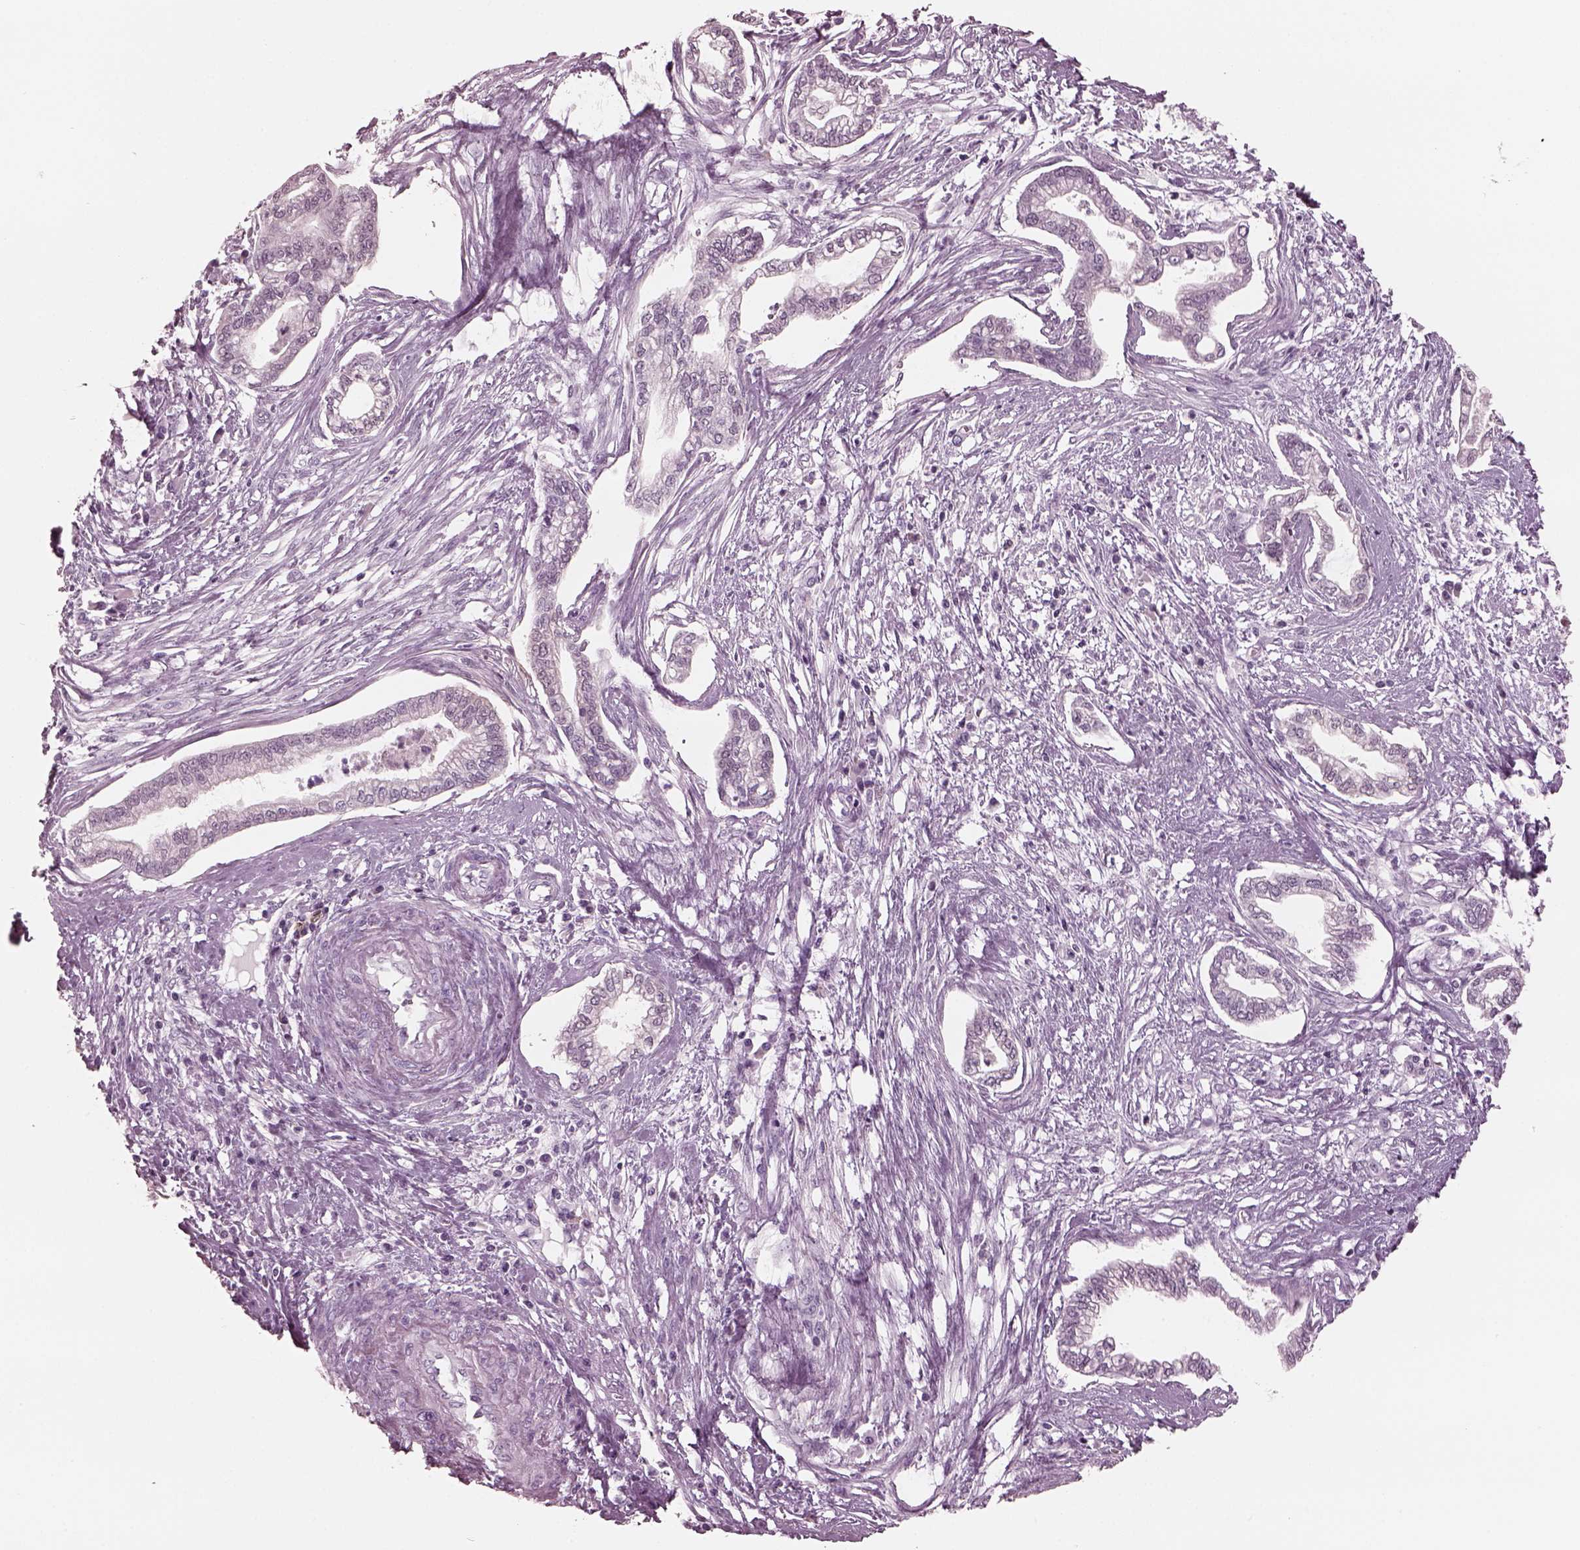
{"staining": {"intensity": "negative", "quantity": "none", "location": "none"}, "tissue": "cervical cancer", "cell_type": "Tumor cells", "image_type": "cancer", "snomed": [{"axis": "morphology", "description": "Adenocarcinoma, NOS"}, {"axis": "topography", "description": "Cervix"}], "caption": "An immunohistochemistry photomicrograph of adenocarcinoma (cervical) is shown. There is no staining in tumor cells of adenocarcinoma (cervical).", "gene": "C2orf81", "patient": {"sex": "female", "age": 62}}